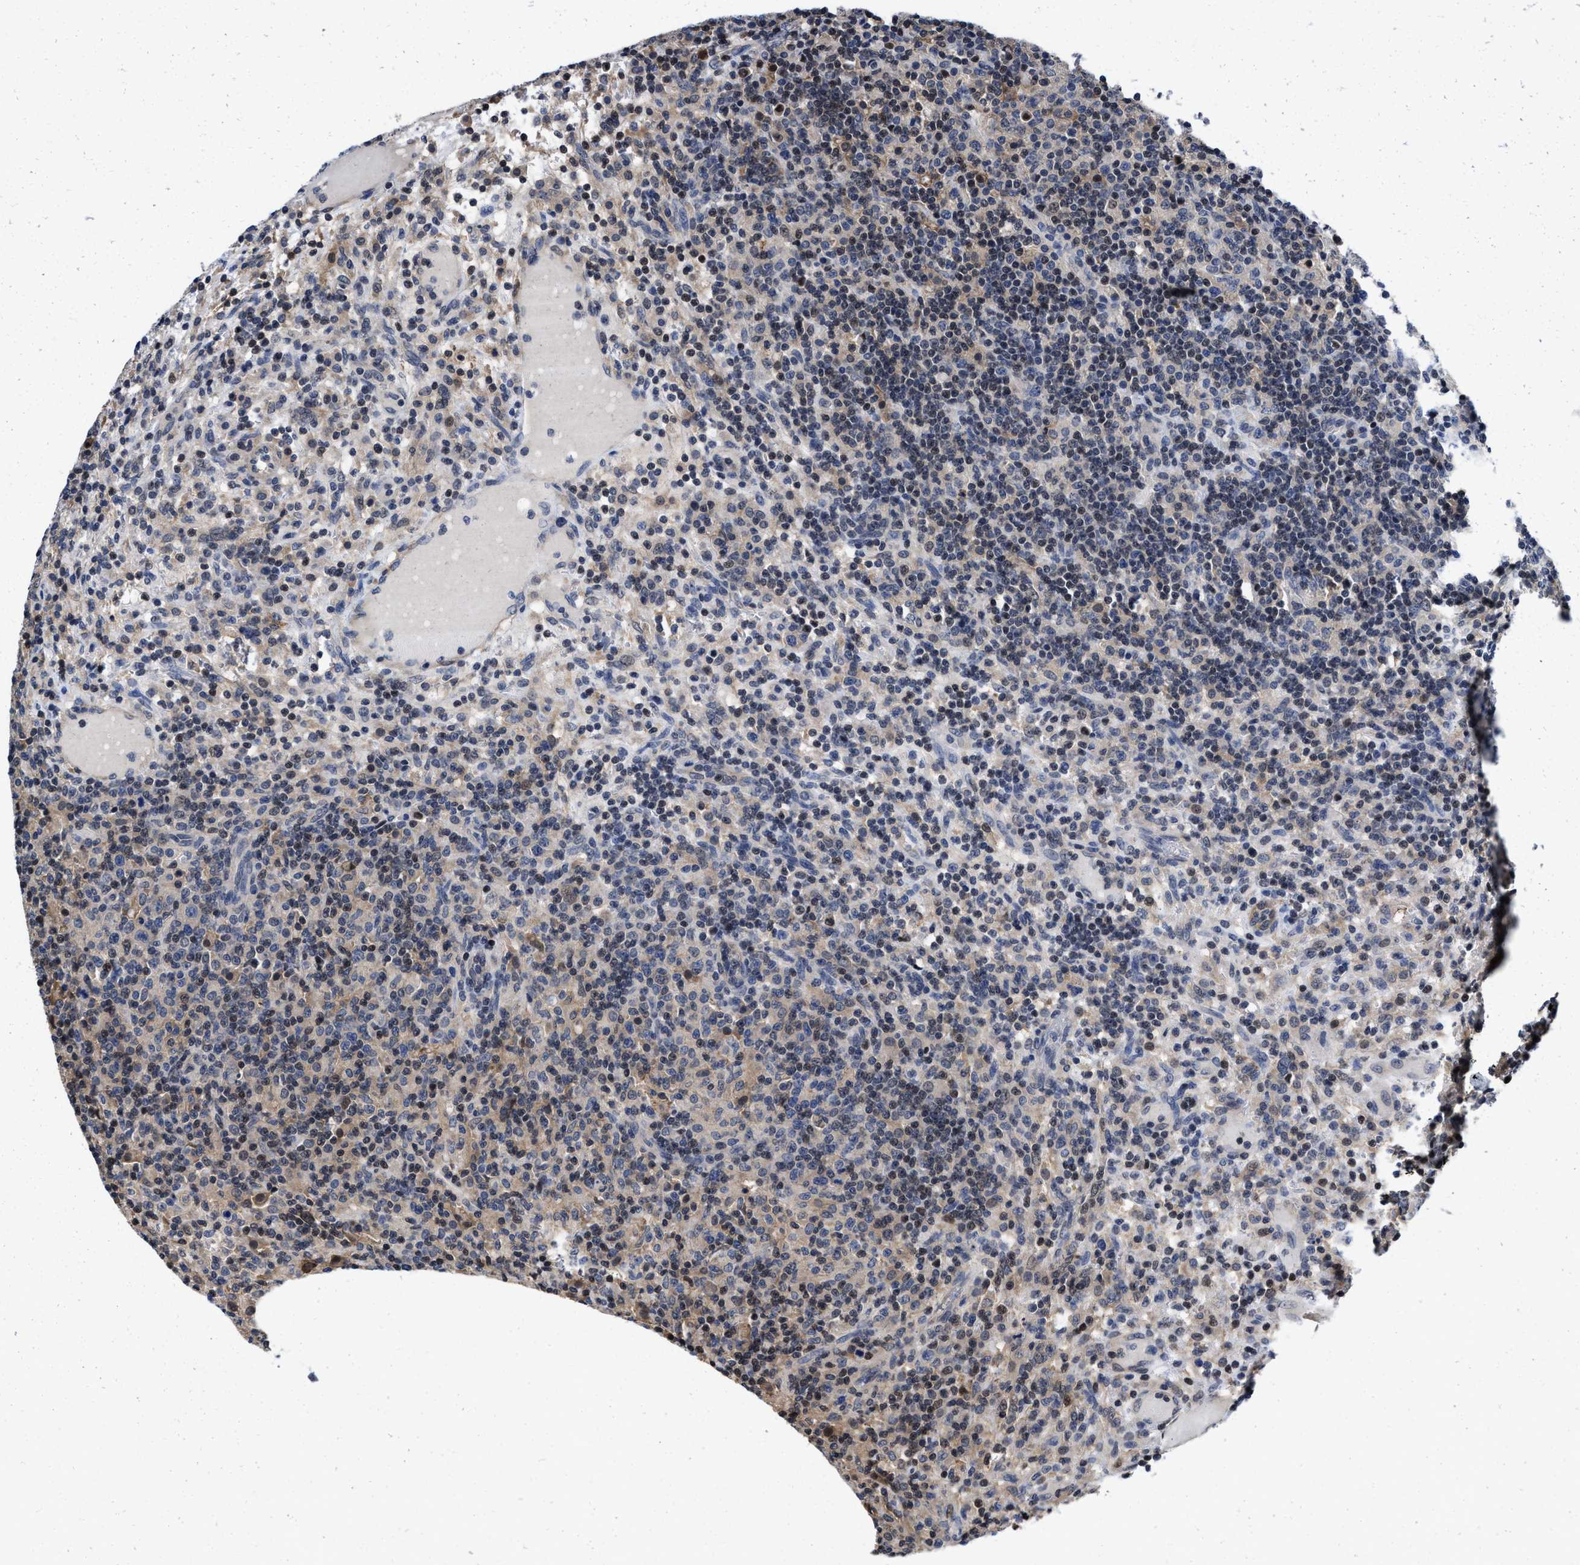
{"staining": {"intensity": "negative", "quantity": "none", "location": "none"}, "tissue": "lymphoma", "cell_type": "Tumor cells", "image_type": "cancer", "snomed": [{"axis": "morphology", "description": "Hodgkin's disease, NOS"}, {"axis": "topography", "description": "Lymph node"}], "caption": "IHC photomicrograph of neoplastic tissue: Hodgkin's disease stained with DAB exhibits no significant protein expression in tumor cells.", "gene": "KIF12", "patient": {"sex": "male", "age": 70}}